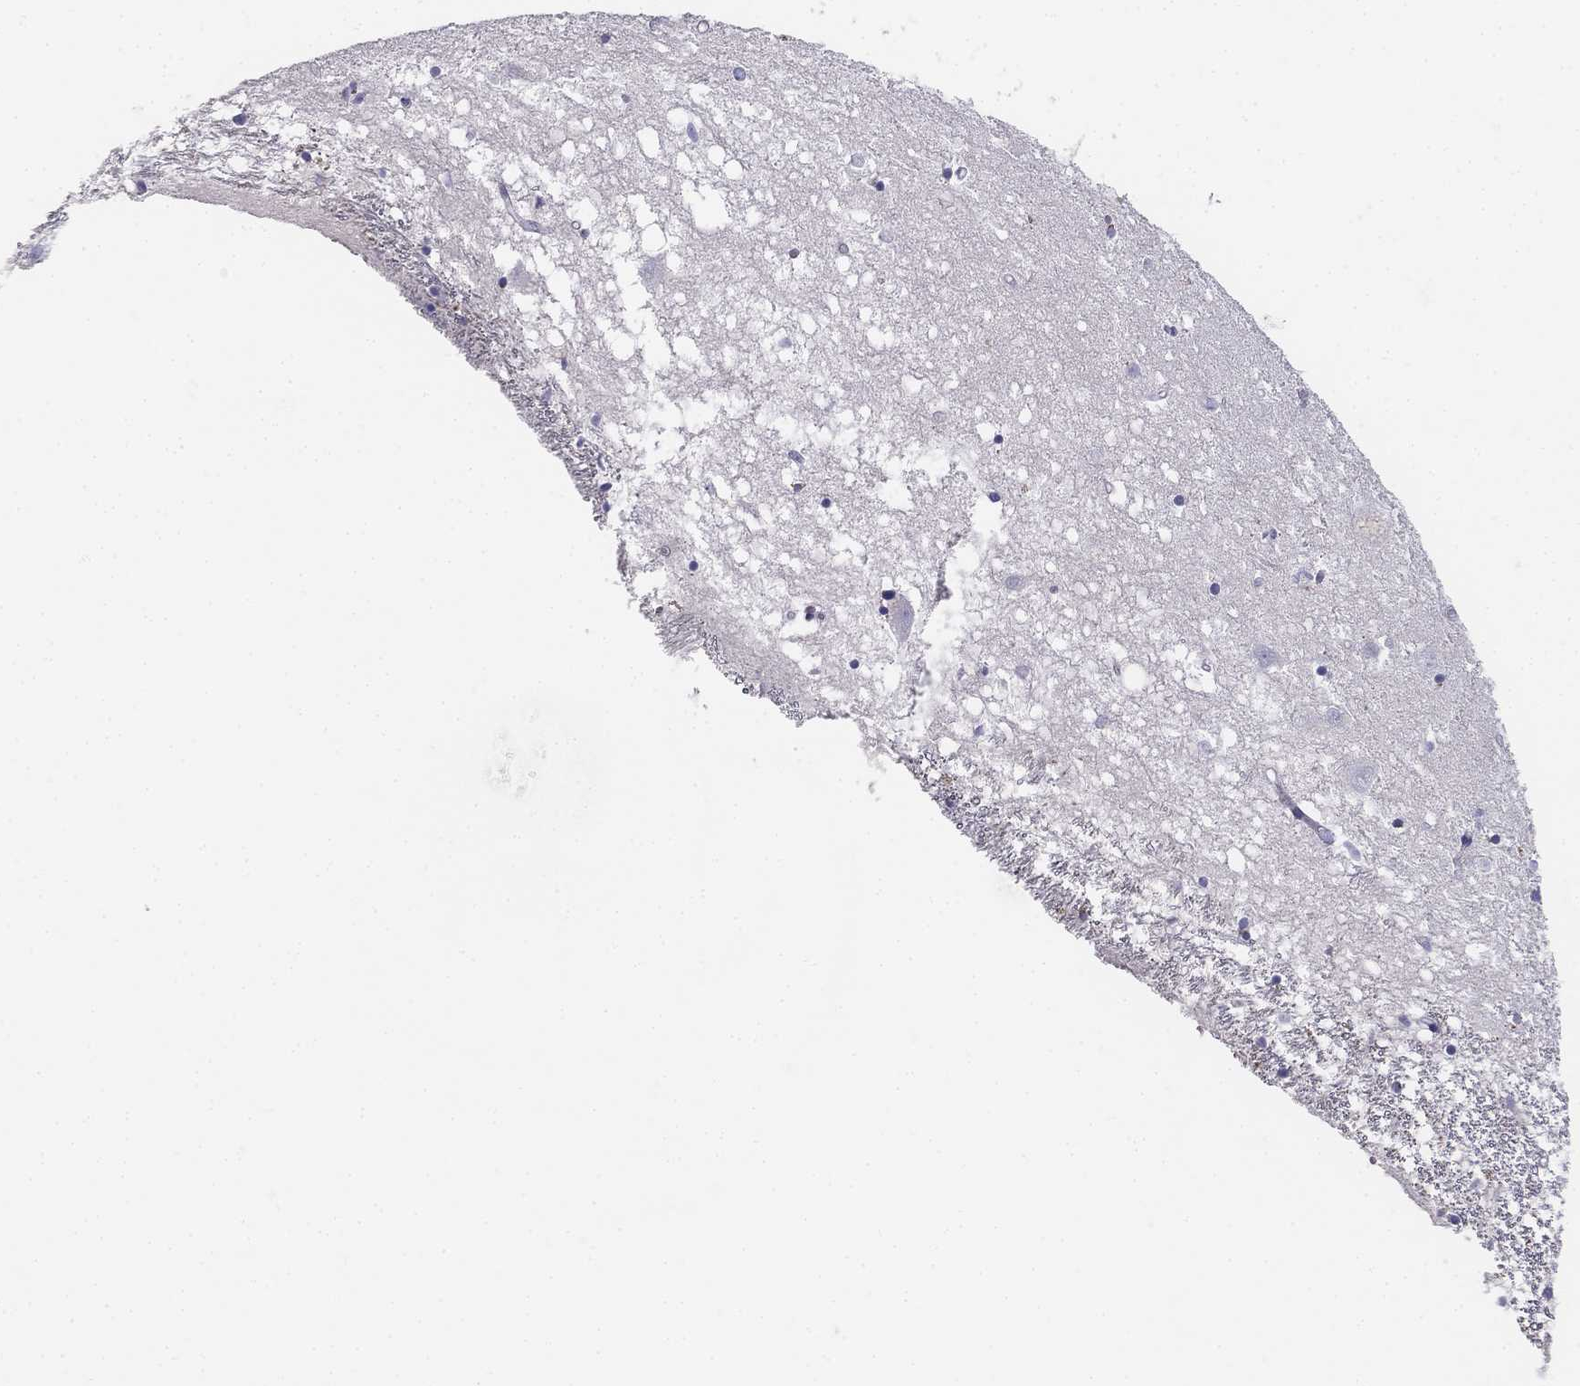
{"staining": {"intensity": "negative", "quantity": "none", "location": "none"}, "tissue": "caudate", "cell_type": "Glial cells", "image_type": "normal", "snomed": [{"axis": "morphology", "description": "Normal tissue, NOS"}, {"axis": "topography", "description": "Lateral ventricle wall"}], "caption": "High power microscopy photomicrograph of an immunohistochemistry image of normal caudate, revealing no significant staining in glial cells.", "gene": "ALOXE3", "patient": {"sex": "female", "age": 71}}